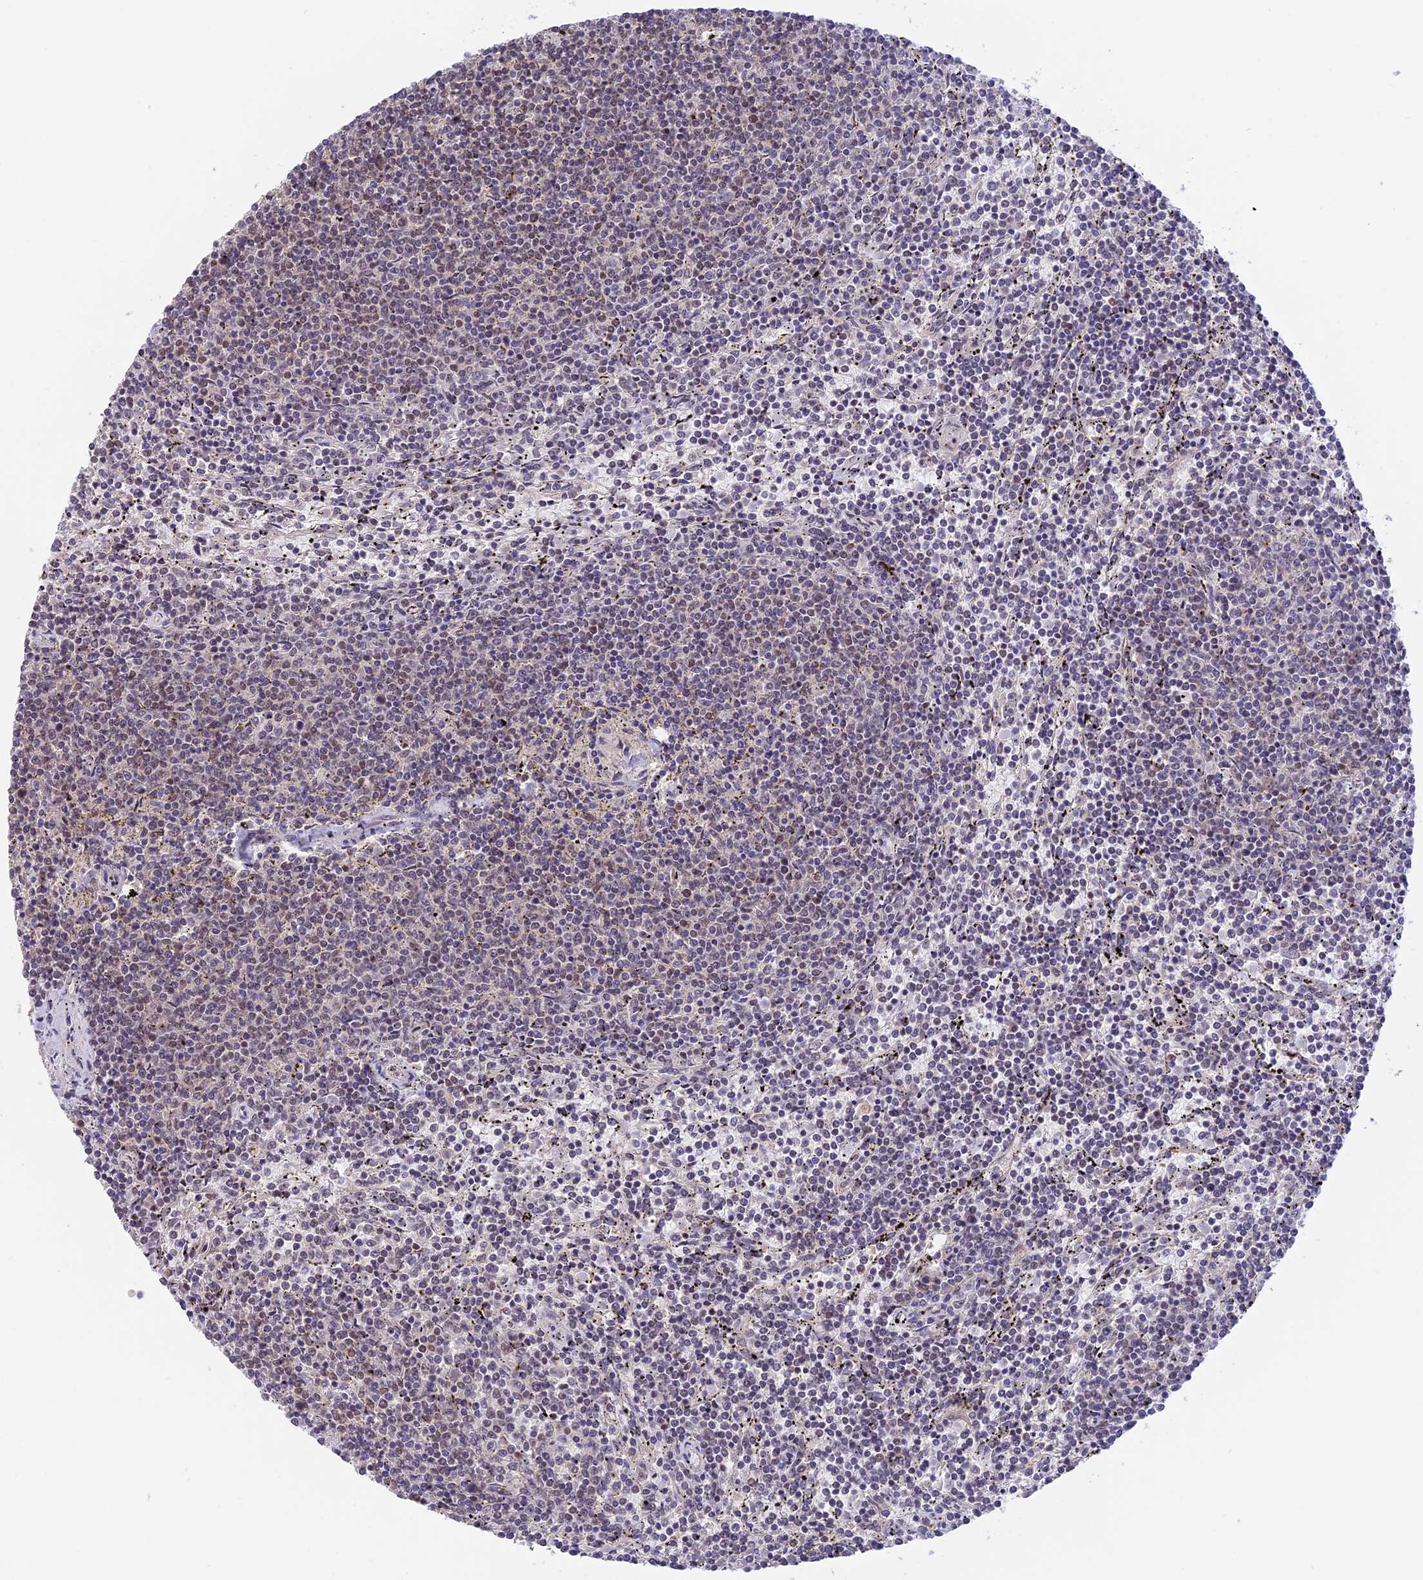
{"staining": {"intensity": "negative", "quantity": "none", "location": "none"}, "tissue": "lymphoma", "cell_type": "Tumor cells", "image_type": "cancer", "snomed": [{"axis": "morphology", "description": "Malignant lymphoma, non-Hodgkin's type, Low grade"}, {"axis": "topography", "description": "Spleen"}], "caption": "High magnification brightfield microscopy of lymphoma stained with DAB (3,3'-diaminobenzidine) (brown) and counterstained with hematoxylin (blue): tumor cells show no significant expression.", "gene": "RFC5", "patient": {"sex": "female", "age": 50}}